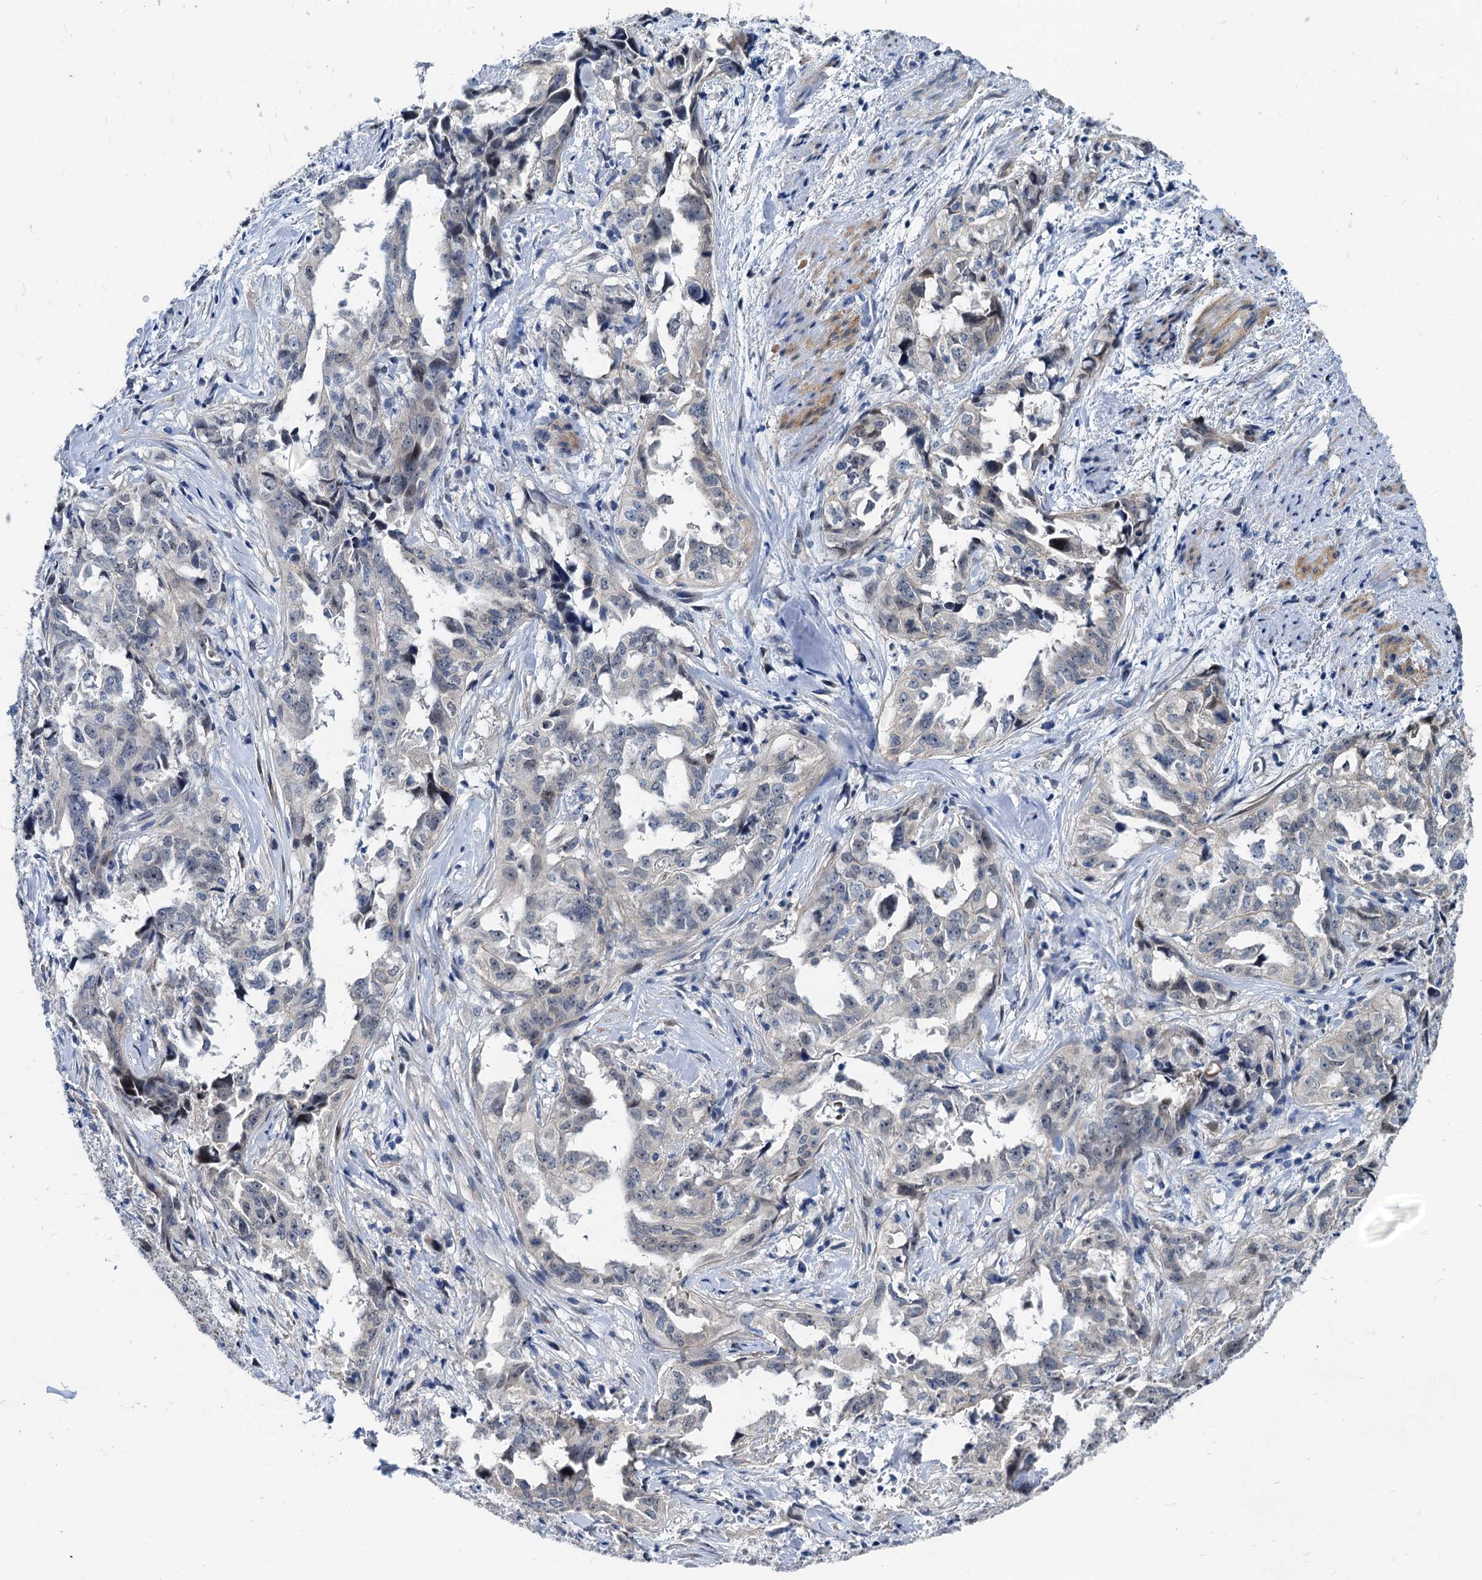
{"staining": {"intensity": "negative", "quantity": "none", "location": "none"}, "tissue": "endometrial cancer", "cell_type": "Tumor cells", "image_type": "cancer", "snomed": [{"axis": "morphology", "description": "Adenocarcinoma, NOS"}, {"axis": "topography", "description": "Endometrium"}], "caption": "Micrograph shows no significant protein staining in tumor cells of adenocarcinoma (endometrial).", "gene": "HSF2", "patient": {"sex": "female", "age": 65}}